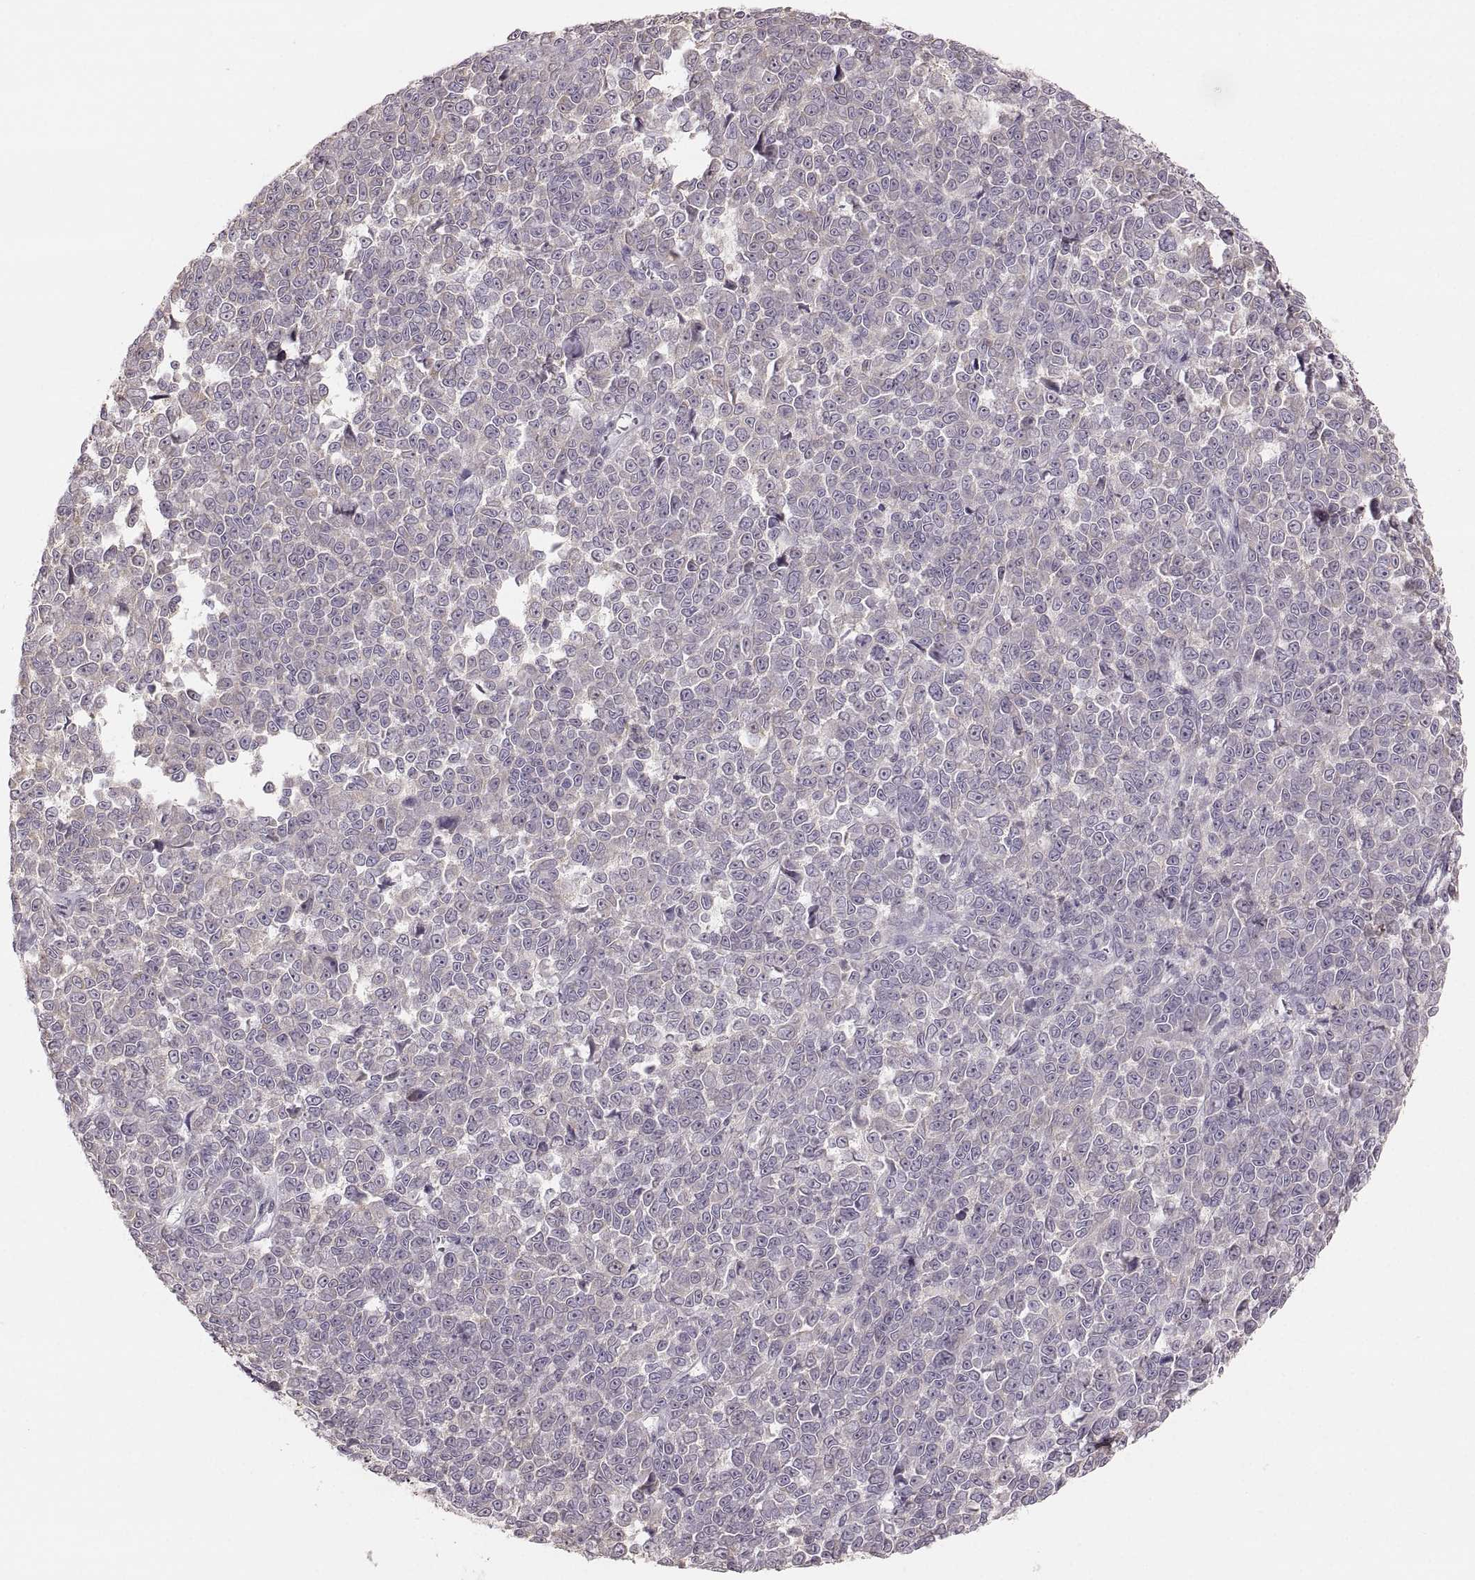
{"staining": {"intensity": "negative", "quantity": "none", "location": "none"}, "tissue": "melanoma", "cell_type": "Tumor cells", "image_type": "cancer", "snomed": [{"axis": "morphology", "description": "Malignant melanoma, NOS"}, {"axis": "topography", "description": "Skin"}], "caption": "Immunohistochemistry (IHC) of human malignant melanoma exhibits no positivity in tumor cells.", "gene": "RUNDC3A", "patient": {"sex": "female", "age": 95}}